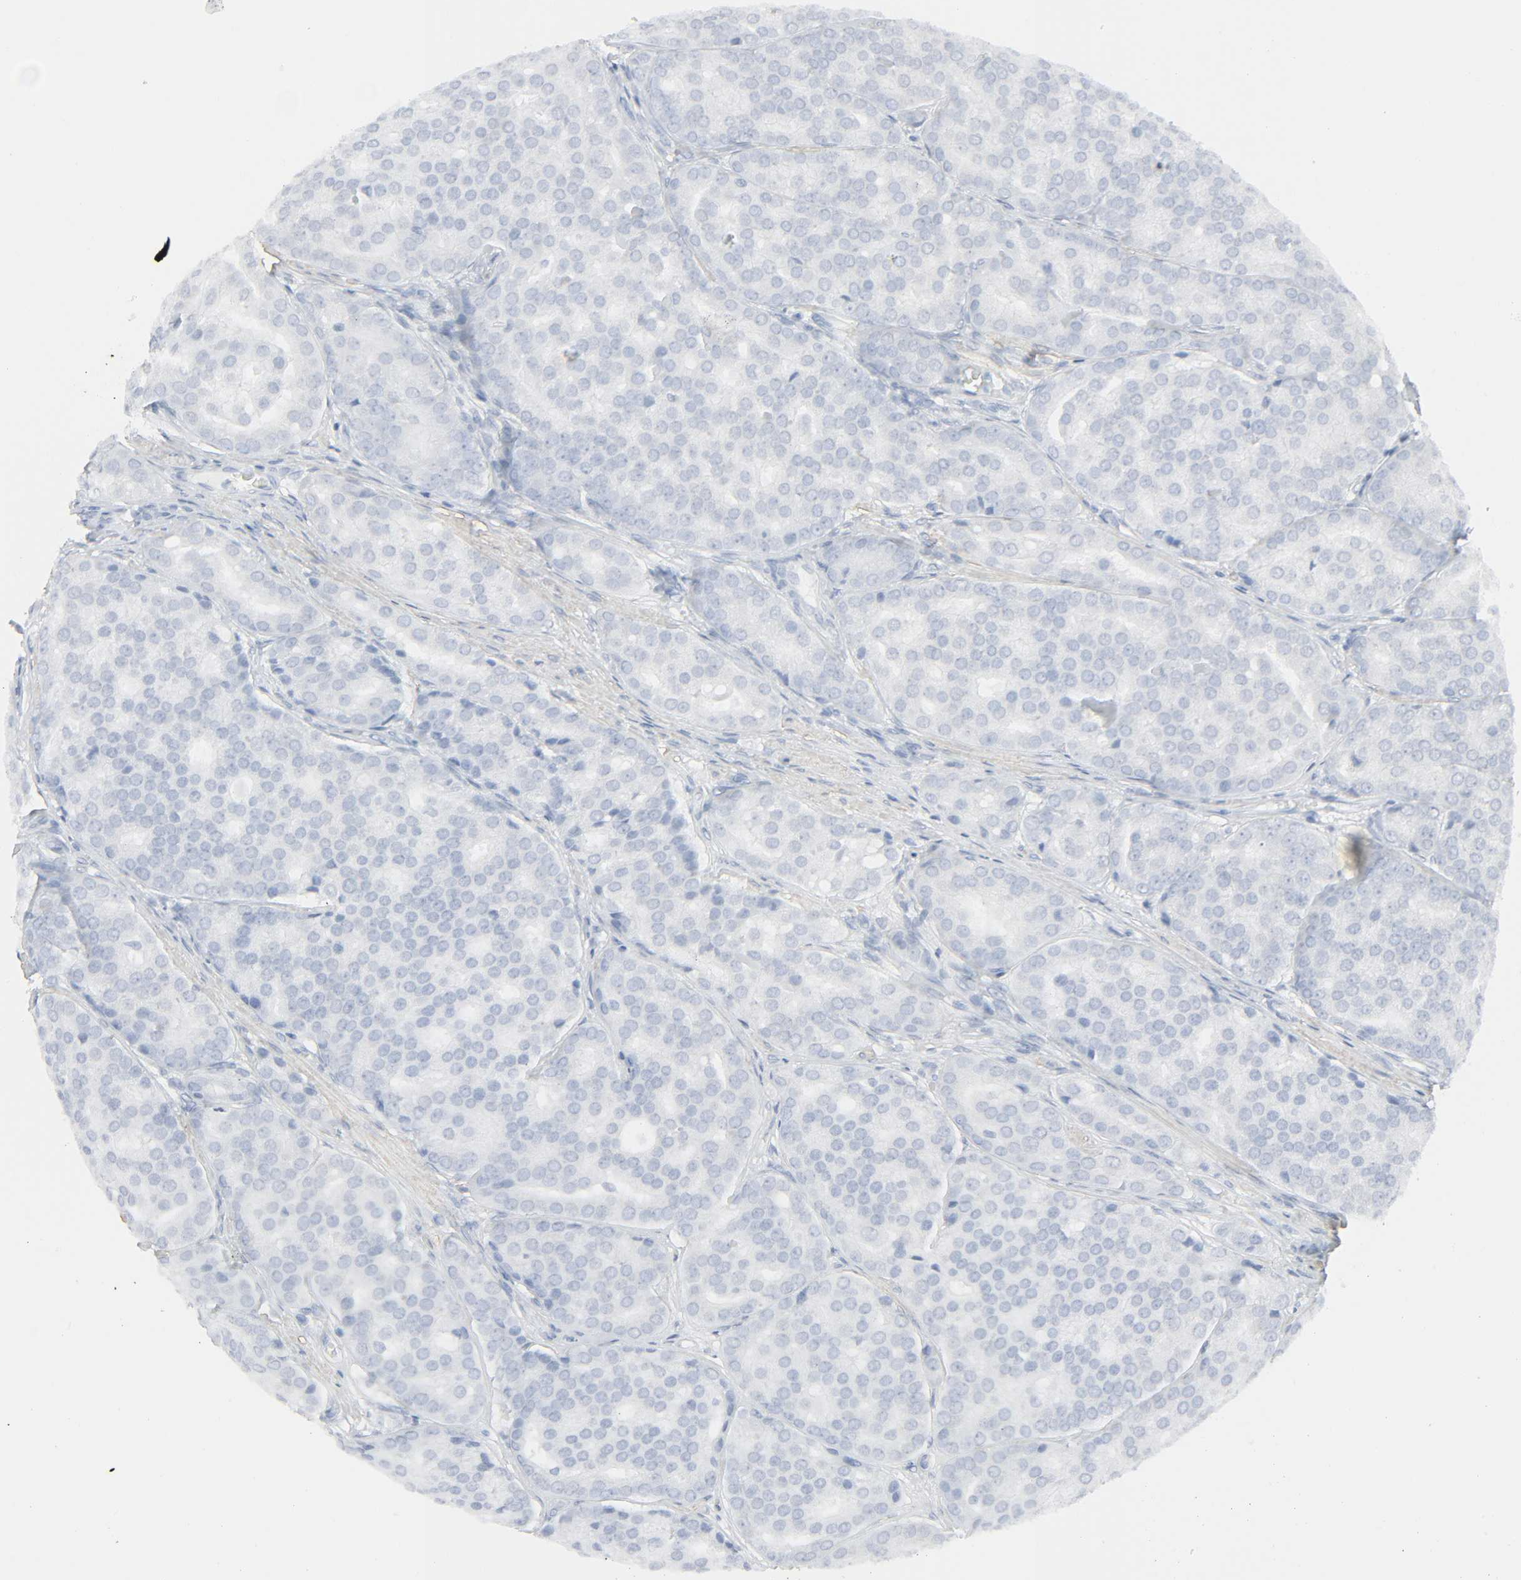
{"staining": {"intensity": "negative", "quantity": "none", "location": "none"}, "tissue": "prostate cancer", "cell_type": "Tumor cells", "image_type": "cancer", "snomed": [{"axis": "morphology", "description": "Adenocarcinoma, High grade"}, {"axis": "topography", "description": "Prostate"}], "caption": "This is an immunohistochemistry (IHC) image of human prostate high-grade adenocarcinoma. There is no expression in tumor cells.", "gene": "ZBTB16", "patient": {"sex": "male", "age": 64}}